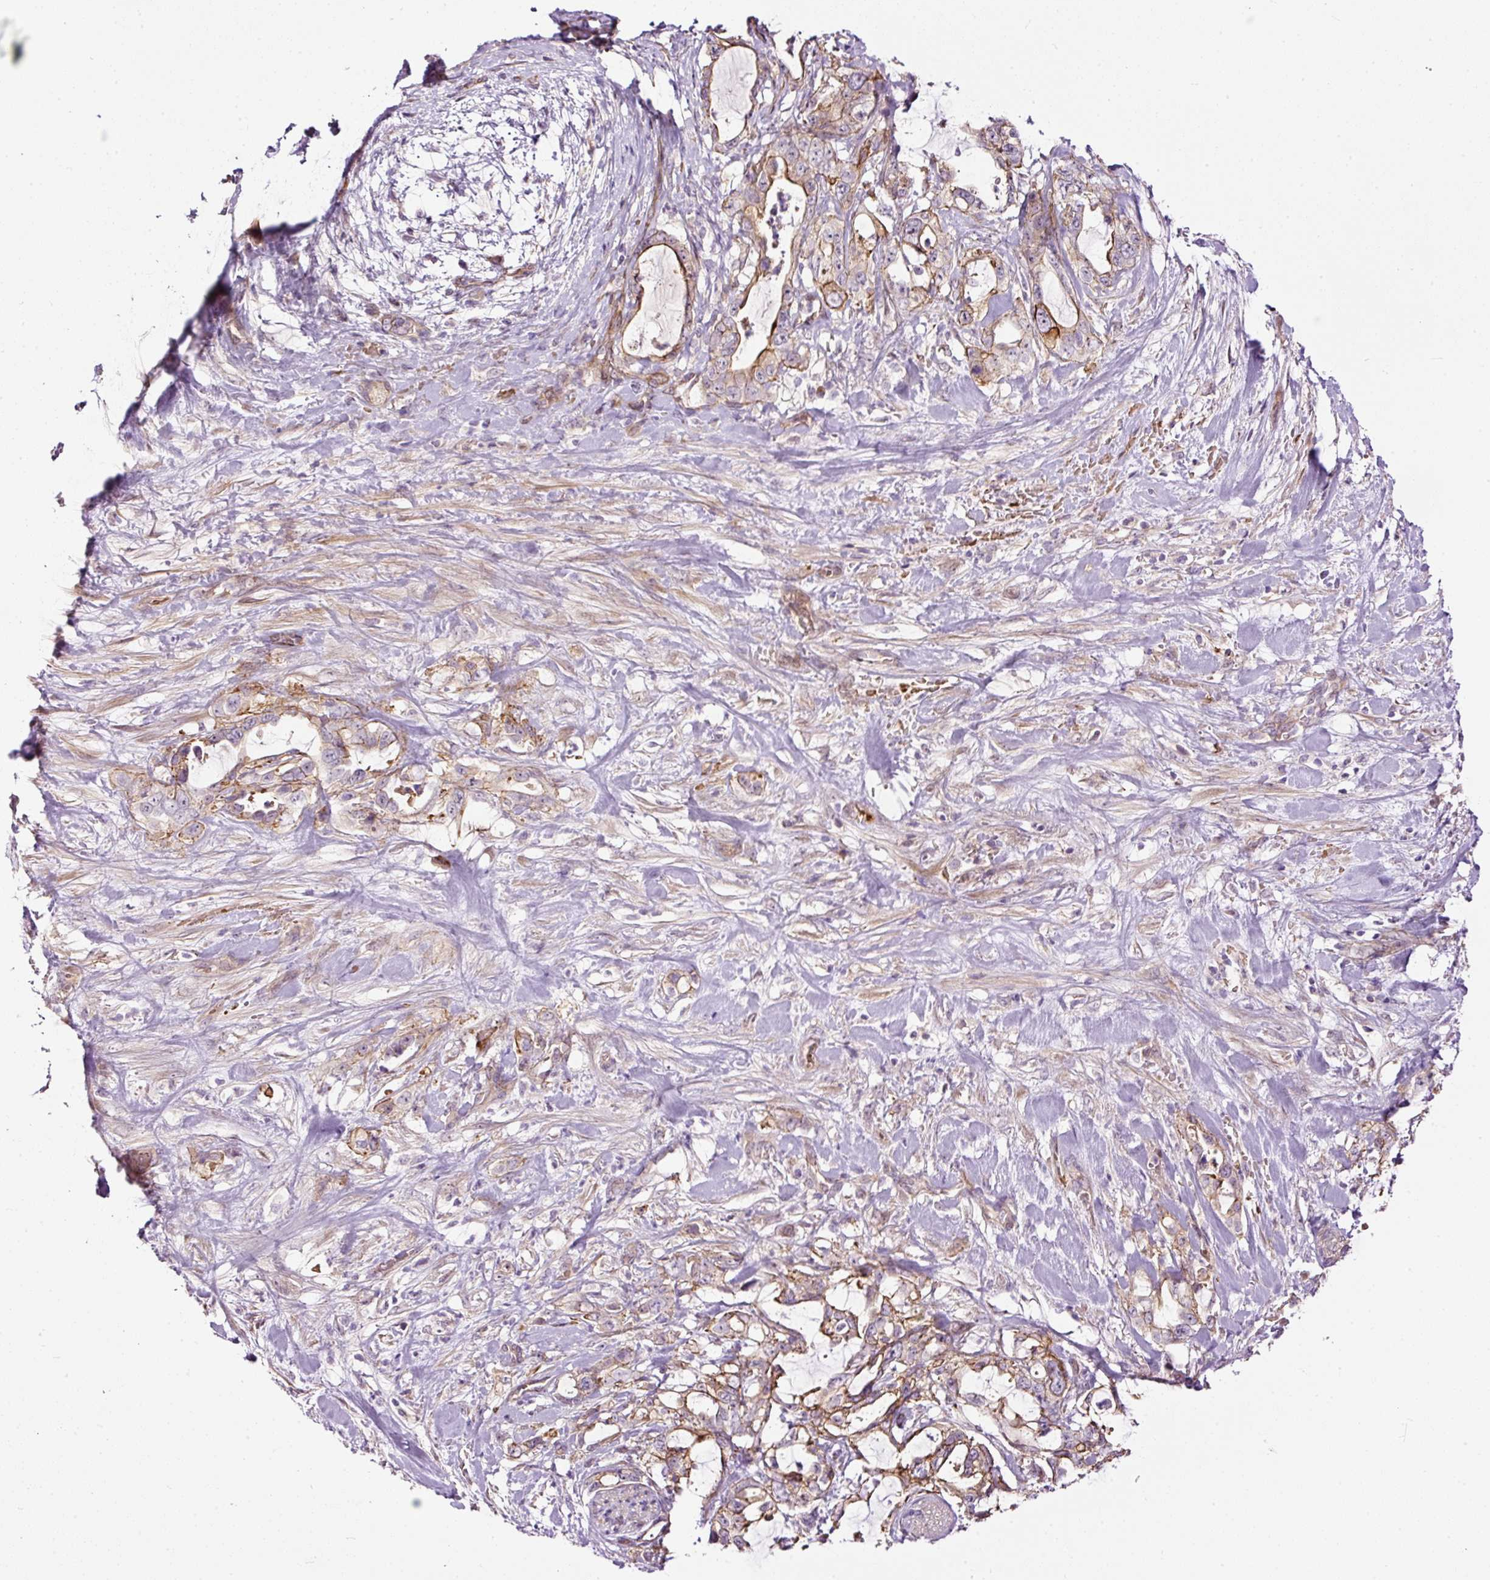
{"staining": {"intensity": "moderate", "quantity": ">75%", "location": "cytoplasmic/membranous"}, "tissue": "pancreatic cancer", "cell_type": "Tumor cells", "image_type": "cancer", "snomed": [{"axis": "morphology", "description": "Adenocarcinoma, NOS"}, {"axis": "topography", "description": "Pancreas"}], "caption": "IHC histopathology image of neoplastic tissue: human pancreatic adenocarcinoma stained using immunohistochemistry (IHC) demonstrates medium levels of moderate protein expression localized specifically in the cytoplasmic/membranous of tumor cells, appearing as a cytoplasmic/membranous brown color.", "gene": "USHBP1", "patient": {"sex": "female", "age": 61}}